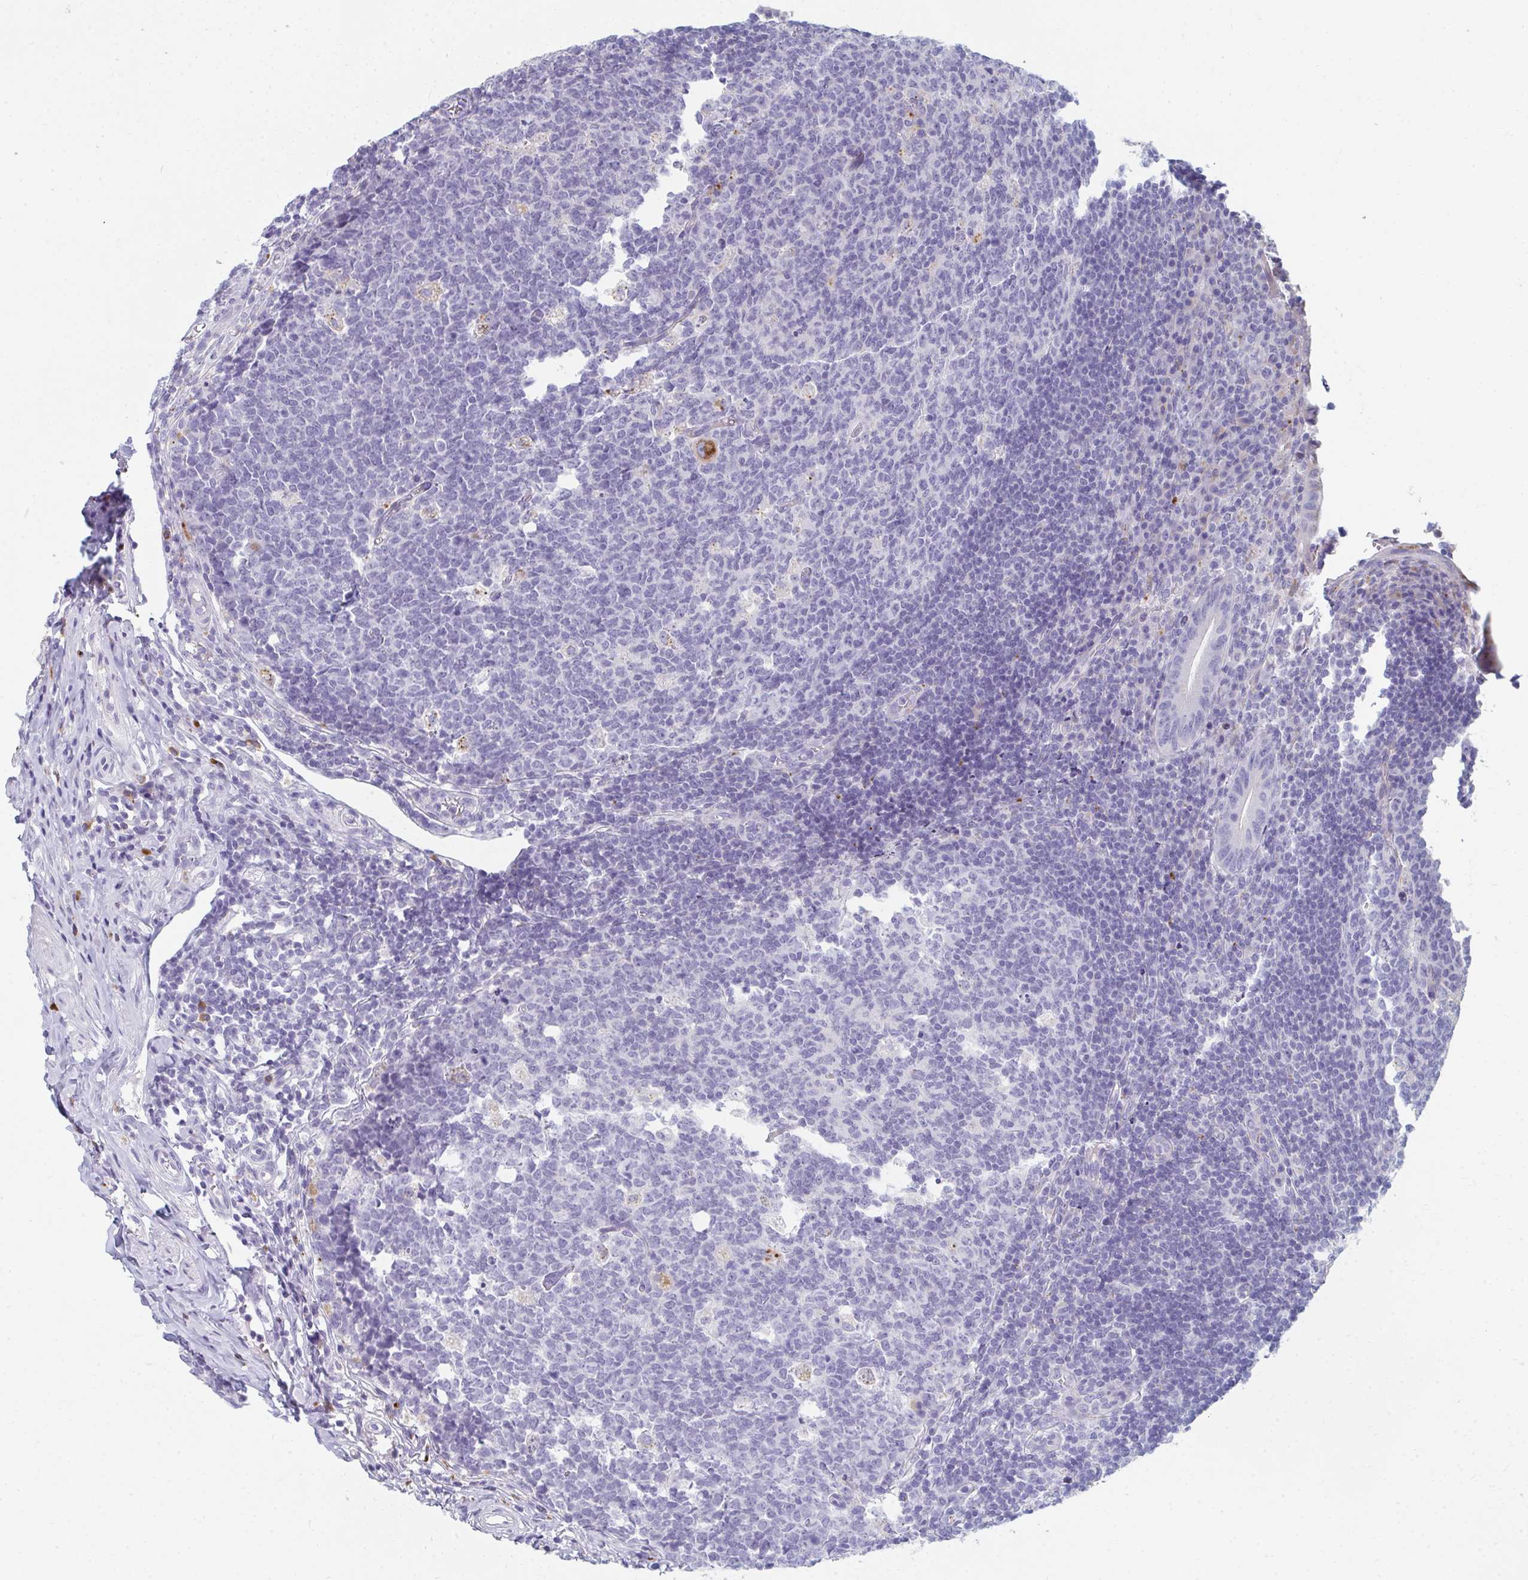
{"staining": {"intensity": "negative", "quantity": "none", "location": "none"}, "tissue": "appendix", "cell_type": "Glandular cells", "image_type": "normal", "snomed": [{"axis": "morphology", "description": "Normal tissue, NOS"}, {"axis": "topography", "description": "Appendix"}], "caption": "DAB immunohistochemical staining of benign appendix displays no significant staining in glandular cells.", "gene": "EIF1AD", "patient": {"sex": "male", "age": 18}}